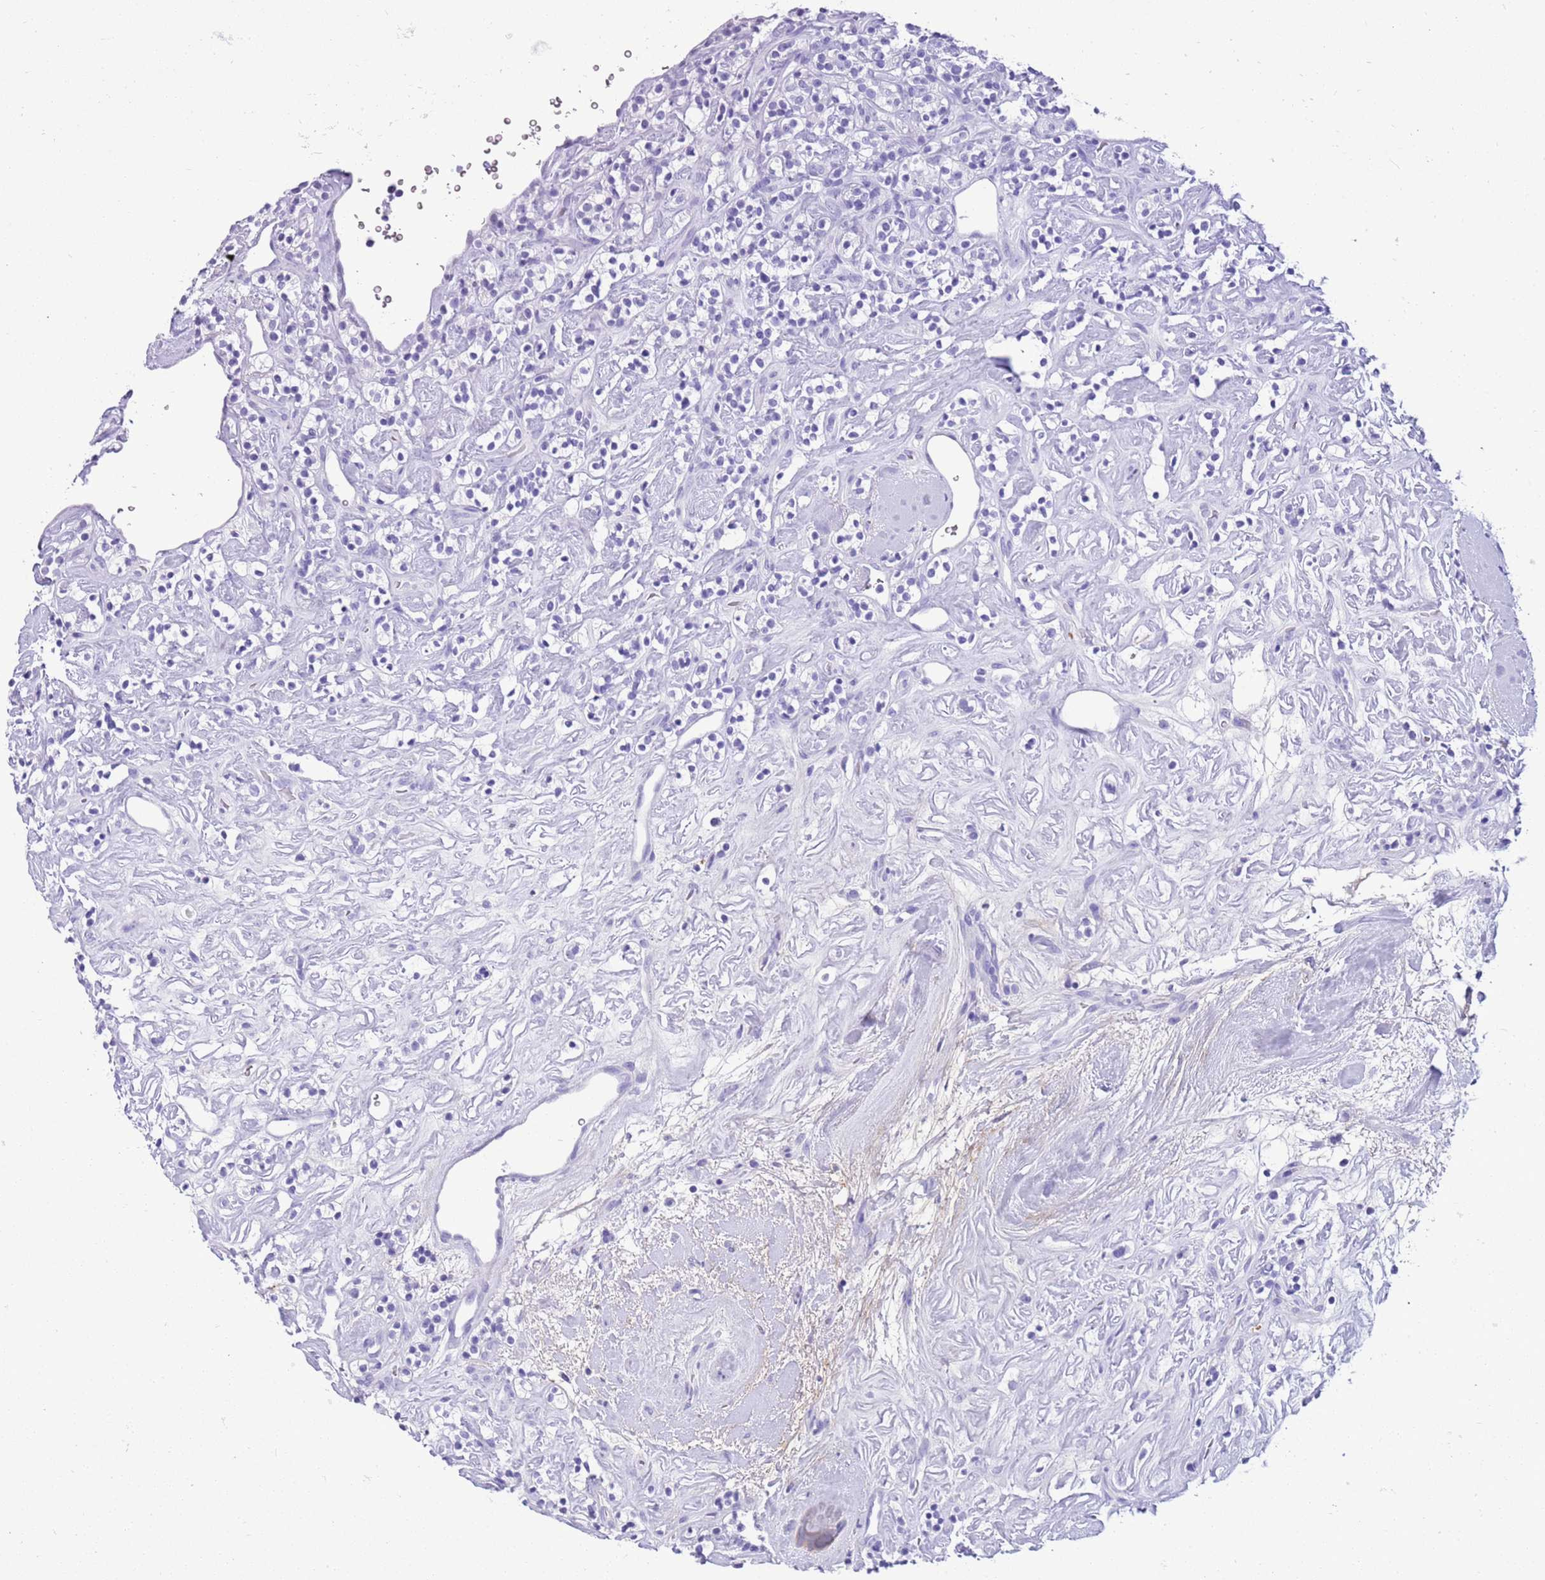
{"staining": {"intensity": "negative", "quantity": "none", "location": "none"}, "tissue": "renal cancer", "cell_type": "Tumor cells", "image_type": "cancer", "snomed": [{"axis": "morphology", "description": "Adenocarcinoma, NOS"}, {"axis": "topography", "description": "Kidney"}], "caption": "Tumor cells are negative for protein expression in human renal adenocarcinoma.", "gene": "TBC1D10B", "patient": {"sex": "male", "age": 77}}